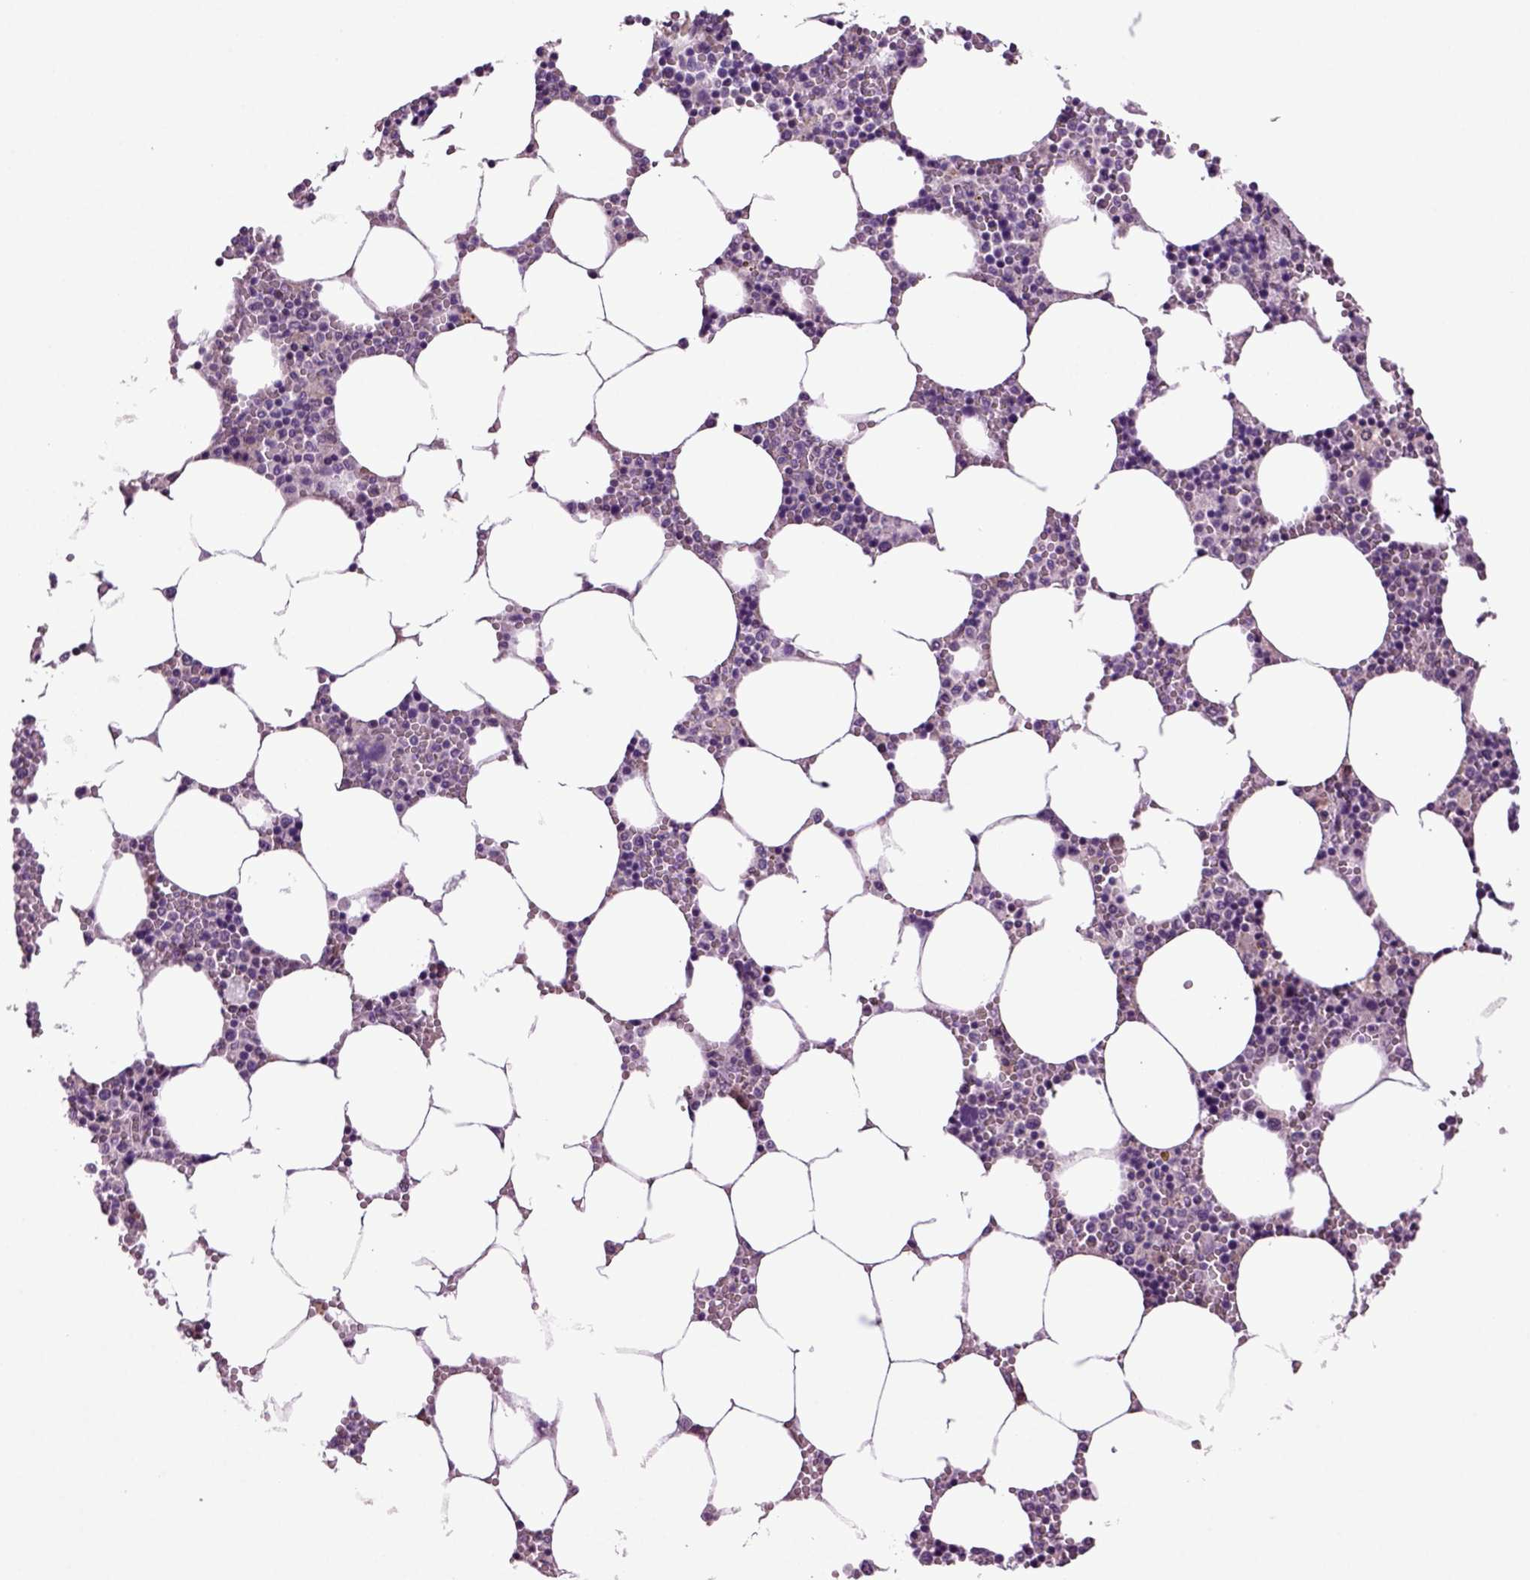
{"staining": {"intensity": "weak", "quantity": "<25%", "location": "cytoplasmic/membranous"}, "tissue": "bone marrow", "cell_type": "Hematopoietic cells", "image_type": "normal", "snomed": [{"axis": "morphology", "description": "Normal tissue, NOS"}, {"axis": "topography", "description": "Bone marrow"}], "caption": "Immunohistochemistry (IHC) image of unremarkable bone marrow stained for a protein (brown), which reveals no expression in hematopoietic cells.", "gene": "HAGHL", "patient": {"sex": "female", "age": 64}}